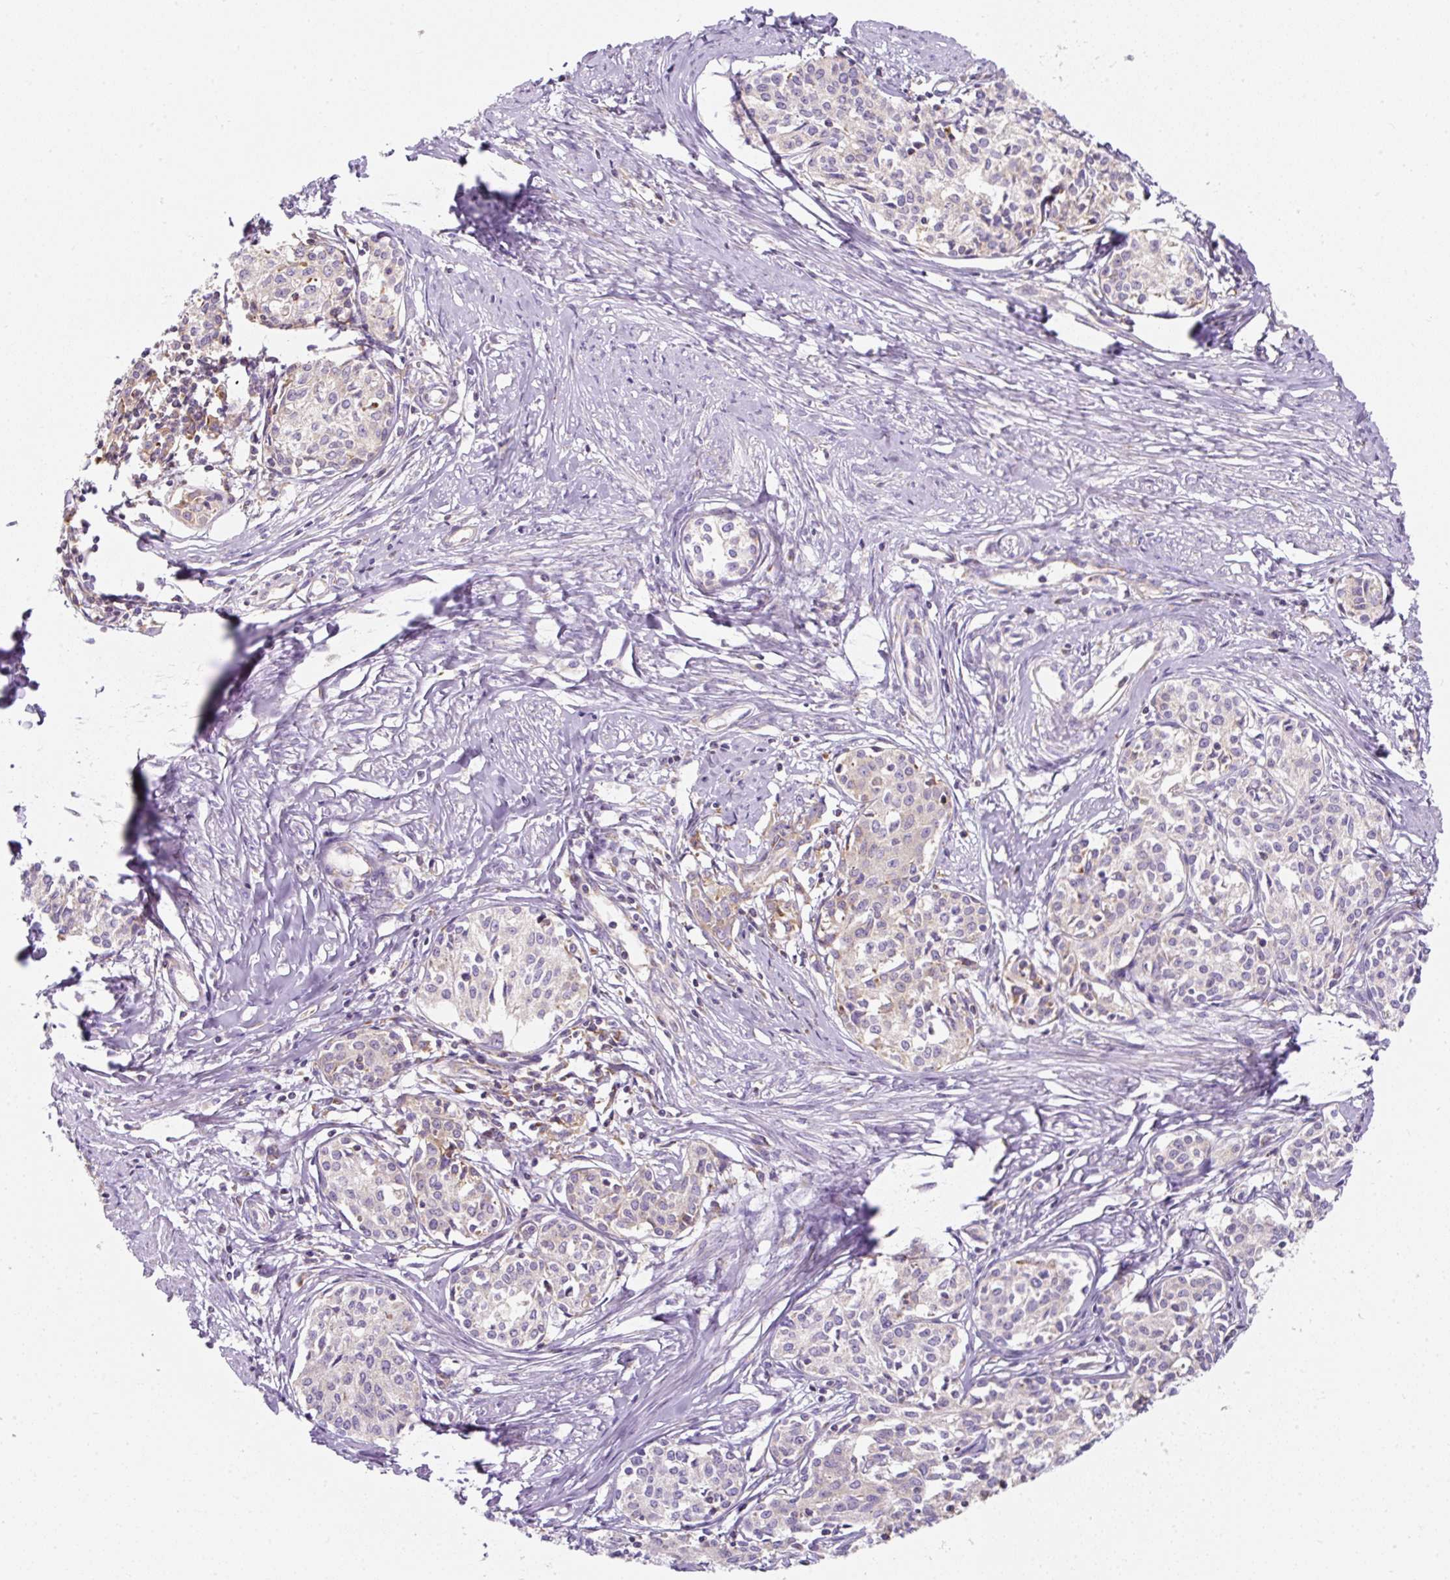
{"staining": {"intensity": "moderate", "quantity": "<25%", "location": "cytoplasmic/membranous"}, "tissue": "cervical cancer", "cell_type": "Tumor cells", "image_type": "cancer", "snomed": [{"axis": "morphology", "description": "Squamous cell carcinoma, NOS"}, {"axis": "morphology", "description": "Adenocarcinoma, NOS"}, {"axis": "topography", "description": "Cervix"}], "caption": "Immunohistochemical staining of human cervical adenocarcinoma displays moderate cytoplasmic/membranous protein expression in about <25% of tumor cells.", "gene": "ERAP2", "patient": {"sex": "female", "age": 52}}